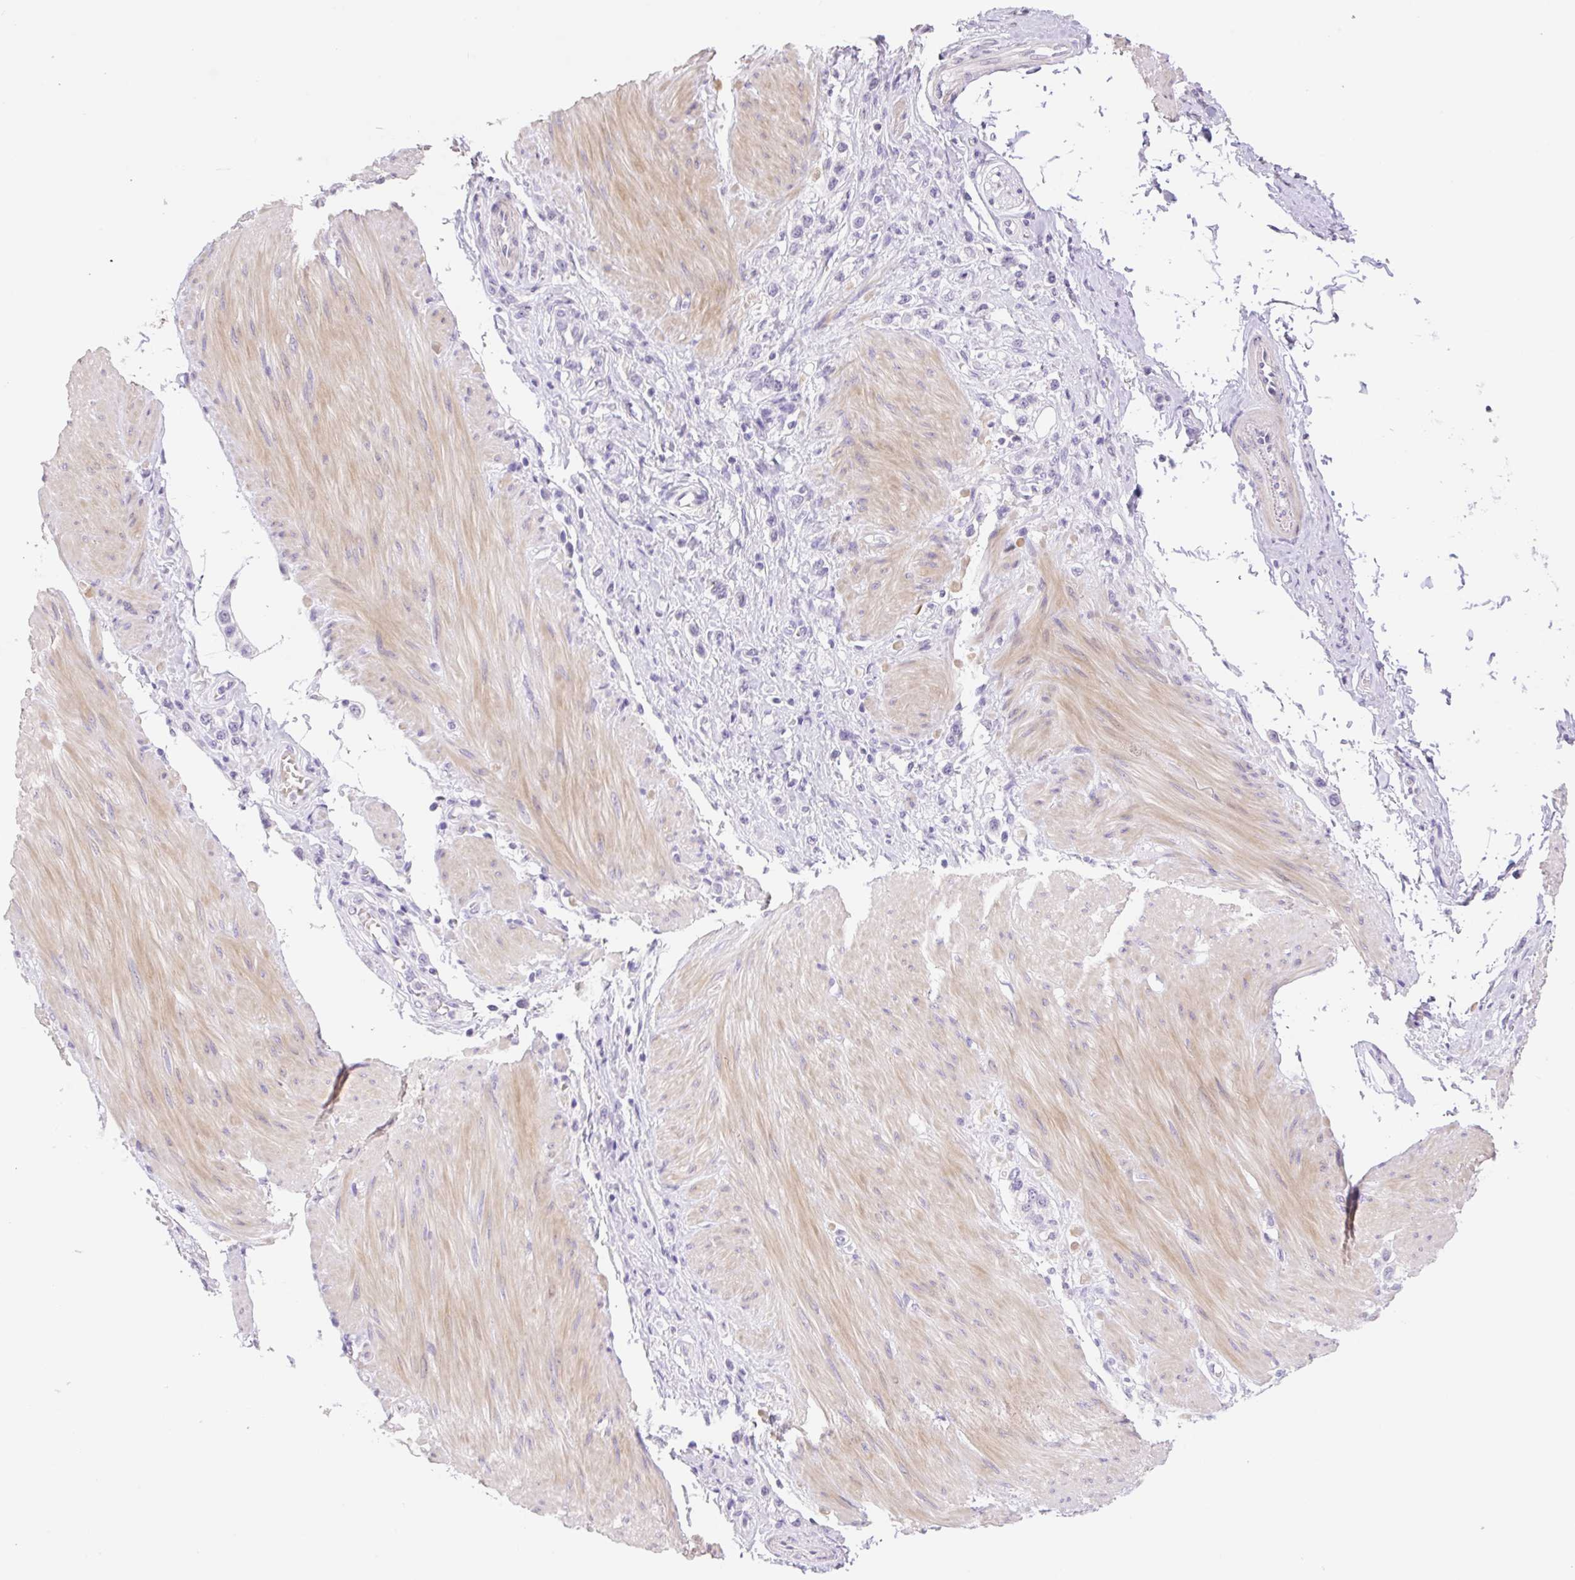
{"staining": {"intensity": "negative", "quantity": "none", "location": "none"}, "tissue": "stomach cancer", "cell_type": "Tumor cells", "image_type": "cancer", "snomed": [{"axis": "morphology", "description": "Adenocarcinoma, NOS"}, {"axis": "topography", "description": "Stomach"}], "caption": "The photomicrograph displays no staining of tumor cells in stomach cancer (adenocarcinoma).", "gene": "HCRTR2", "patient": {"sex": "female", "age": 65}}